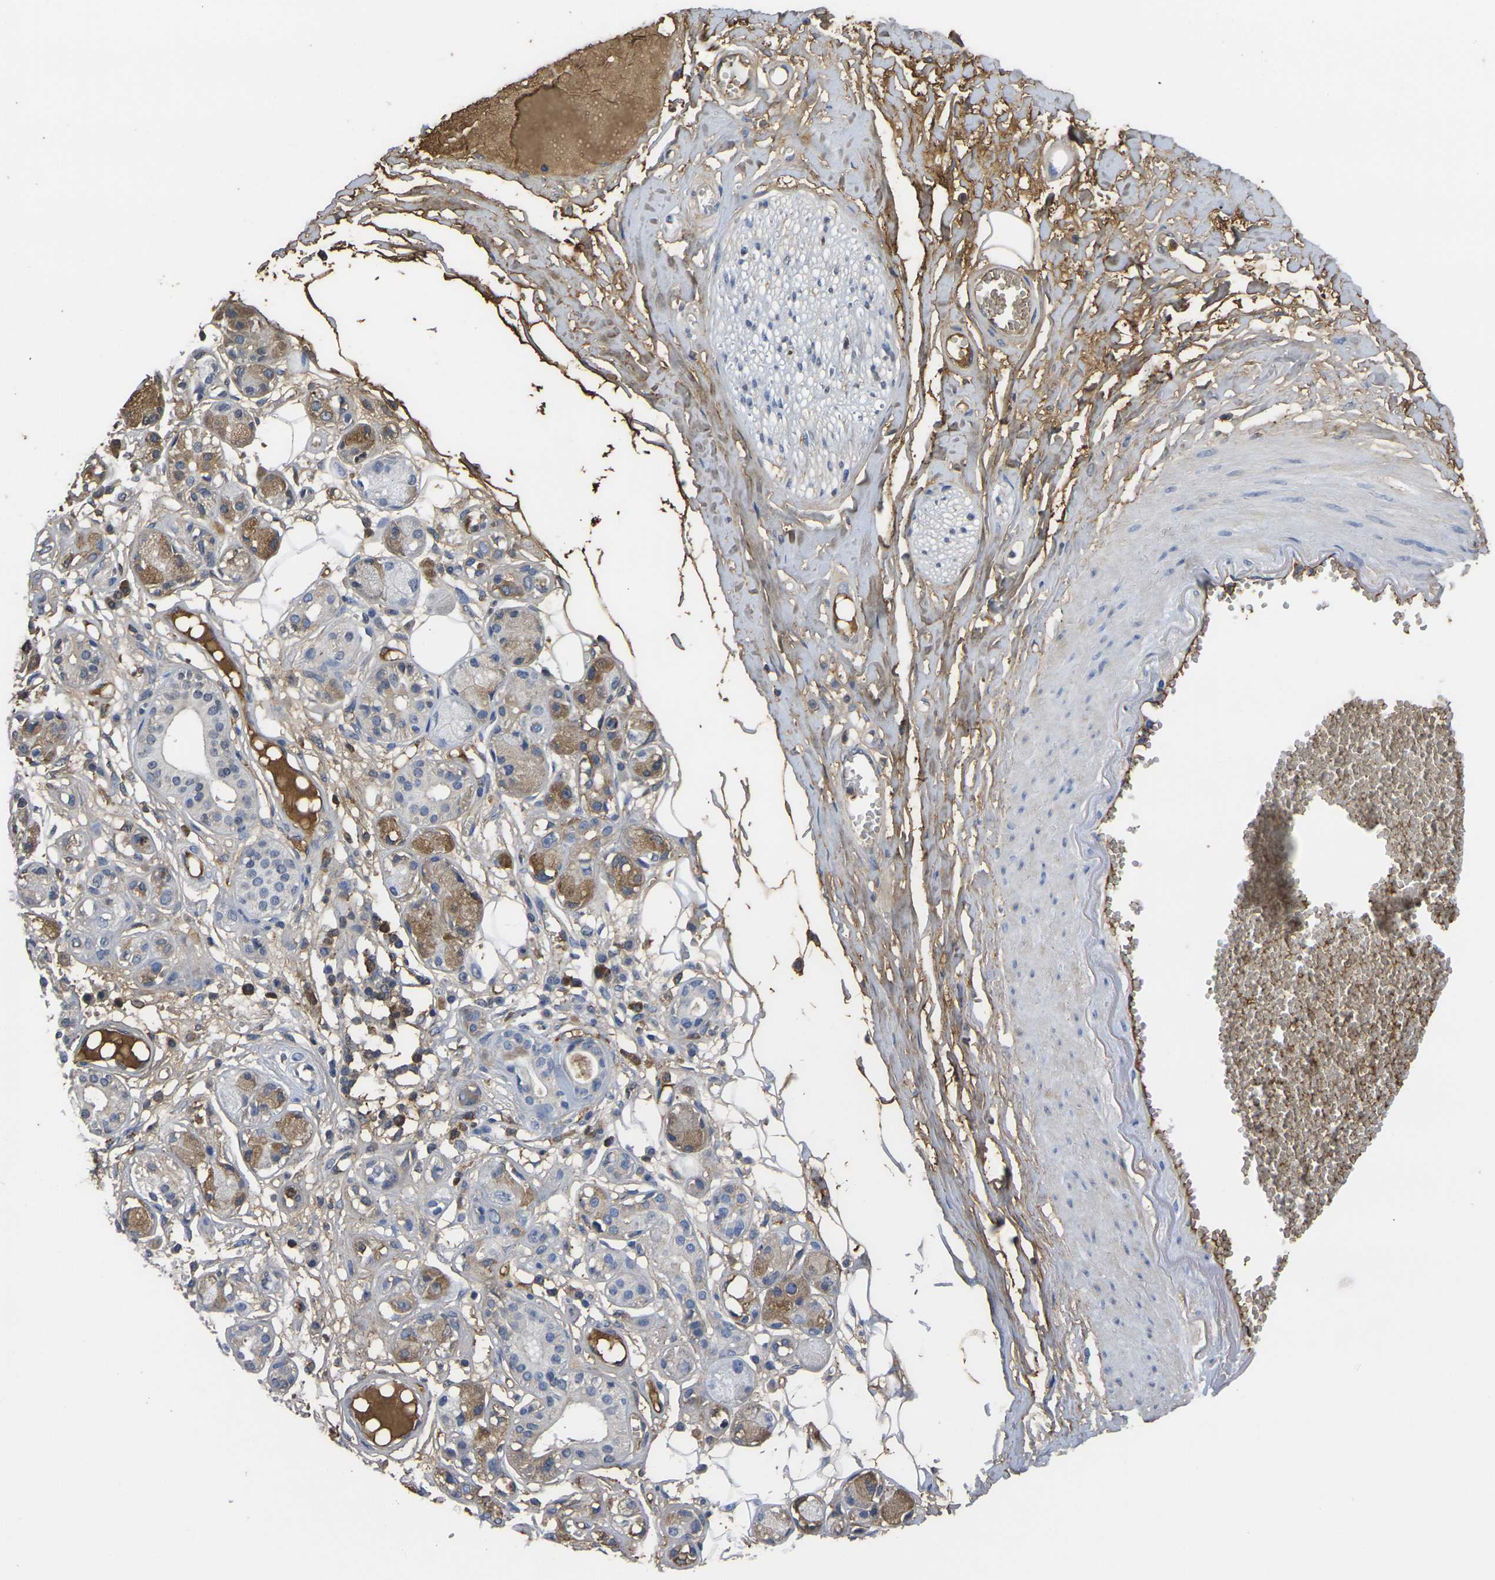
{"staining": {"intensity": "weak", "quantity": ">75%", "location": "cytoplasmic/membranous"}, "tissue": "adipose tissue", "cell_type": "Adipocytes", "image_type": "normal", "snomed": [{"axis": "morphology", "description": "Normal tissue, NOS"}, {"axis": "morphology", "description": "Inflammation, NOS"}, {"axis": "topography", "description": "Salivary gland"}, {"axis": "topography", "description": "Peripheral nerve tissue"}], "caption": "Protein positivity by immunohistochemistry (IHC) displays weak cytoplasmic/membranous expression in about >75% of adipocytes in benign adipose tissue.", "gene": "GREM2", "patient": {"sex": "female", "age": 75}}